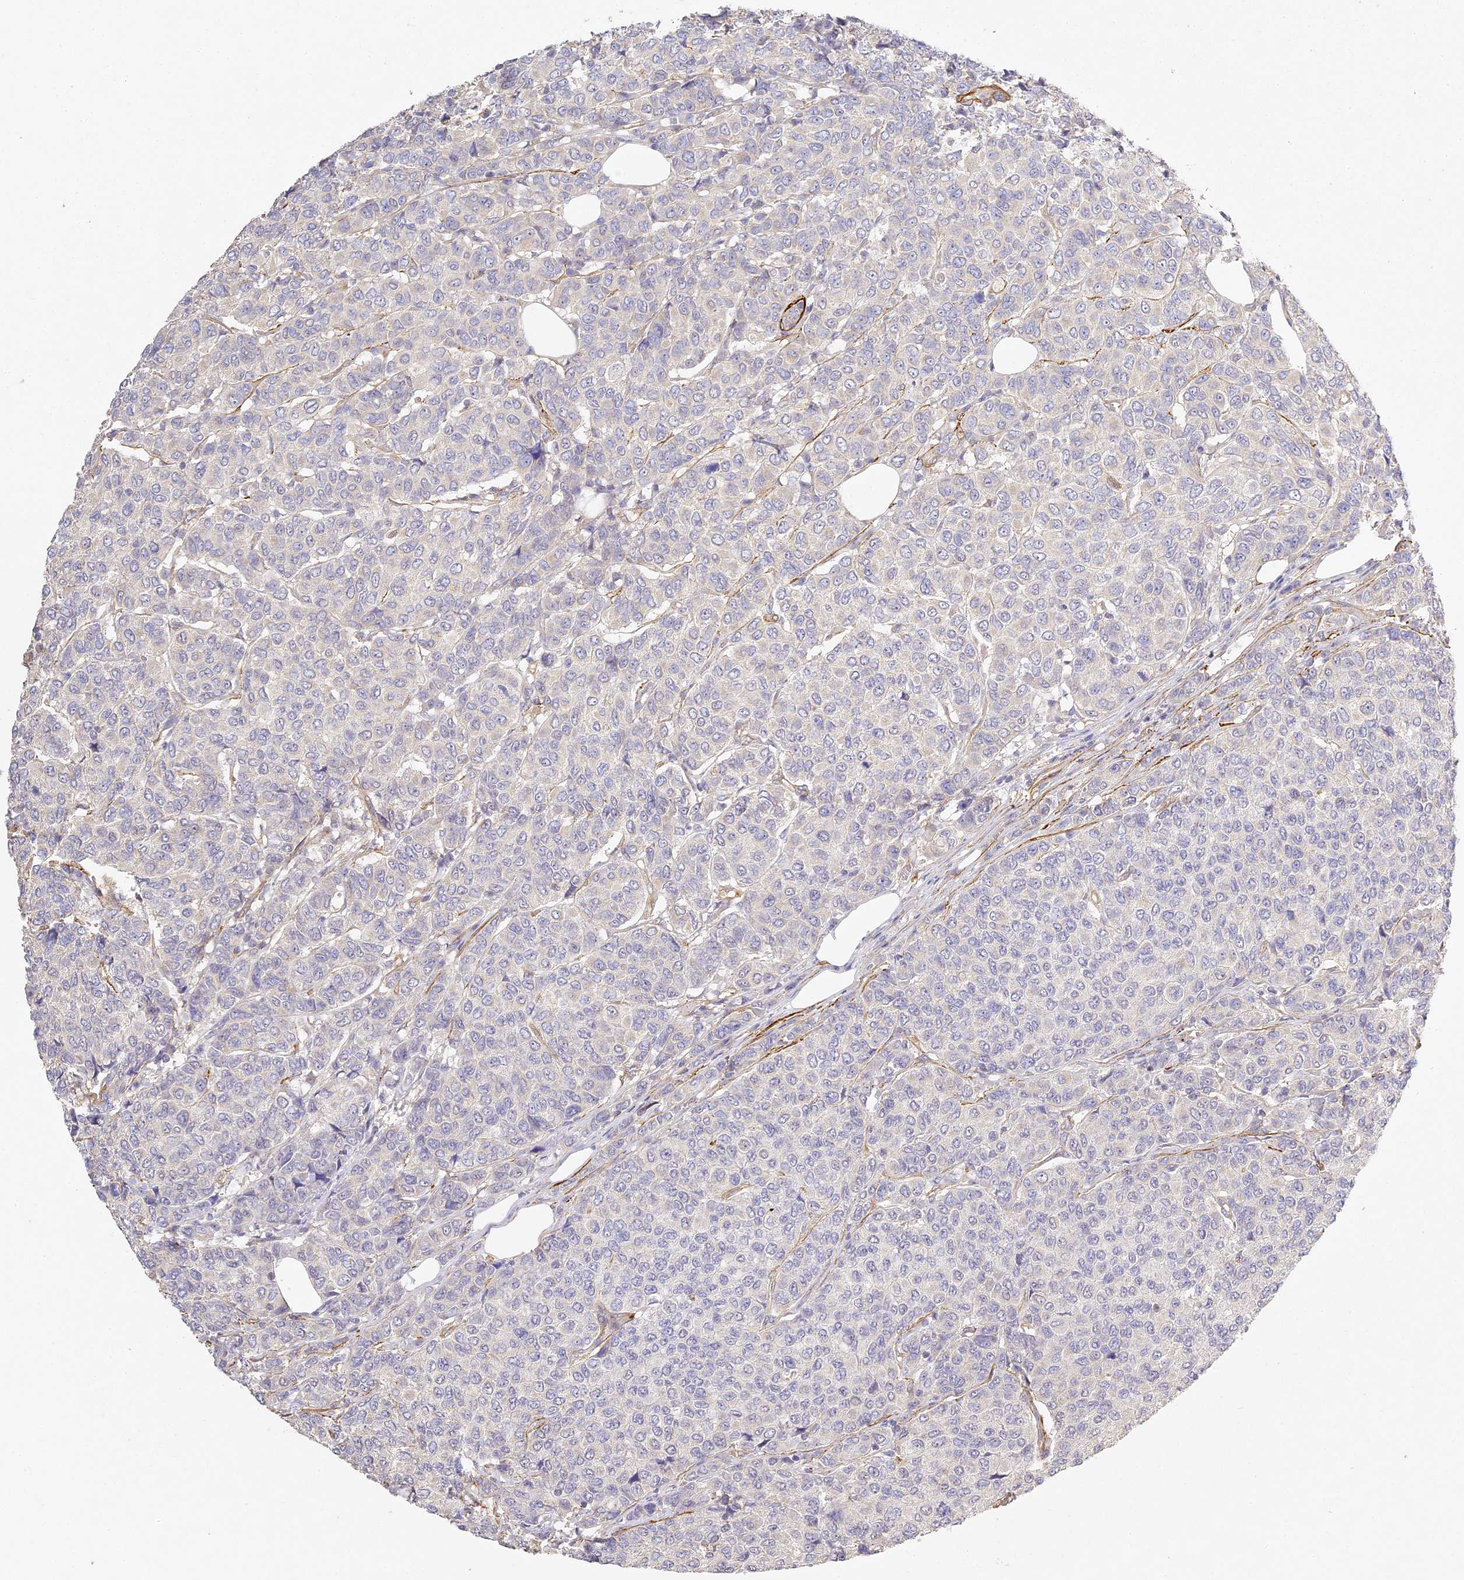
{"staining": {"intensity": "negative", "quantity": "none", "location": "none"}, "tissue": "breast cancer", "cell_type": "Tumor cells", "image_type": "cancer", "snomed": [{"axis": "morphology", "description": "Duct carcinoma"}, {"axis": "topography", "description": "Breast"}], "caption": "DAB (3,3'-diaminobenzidine) immunohistochemical staining of human breast cancer reveals no significant expression in tumor cells.", "gene": "MED28", "patient": {"sex": "female", "age": 55}}